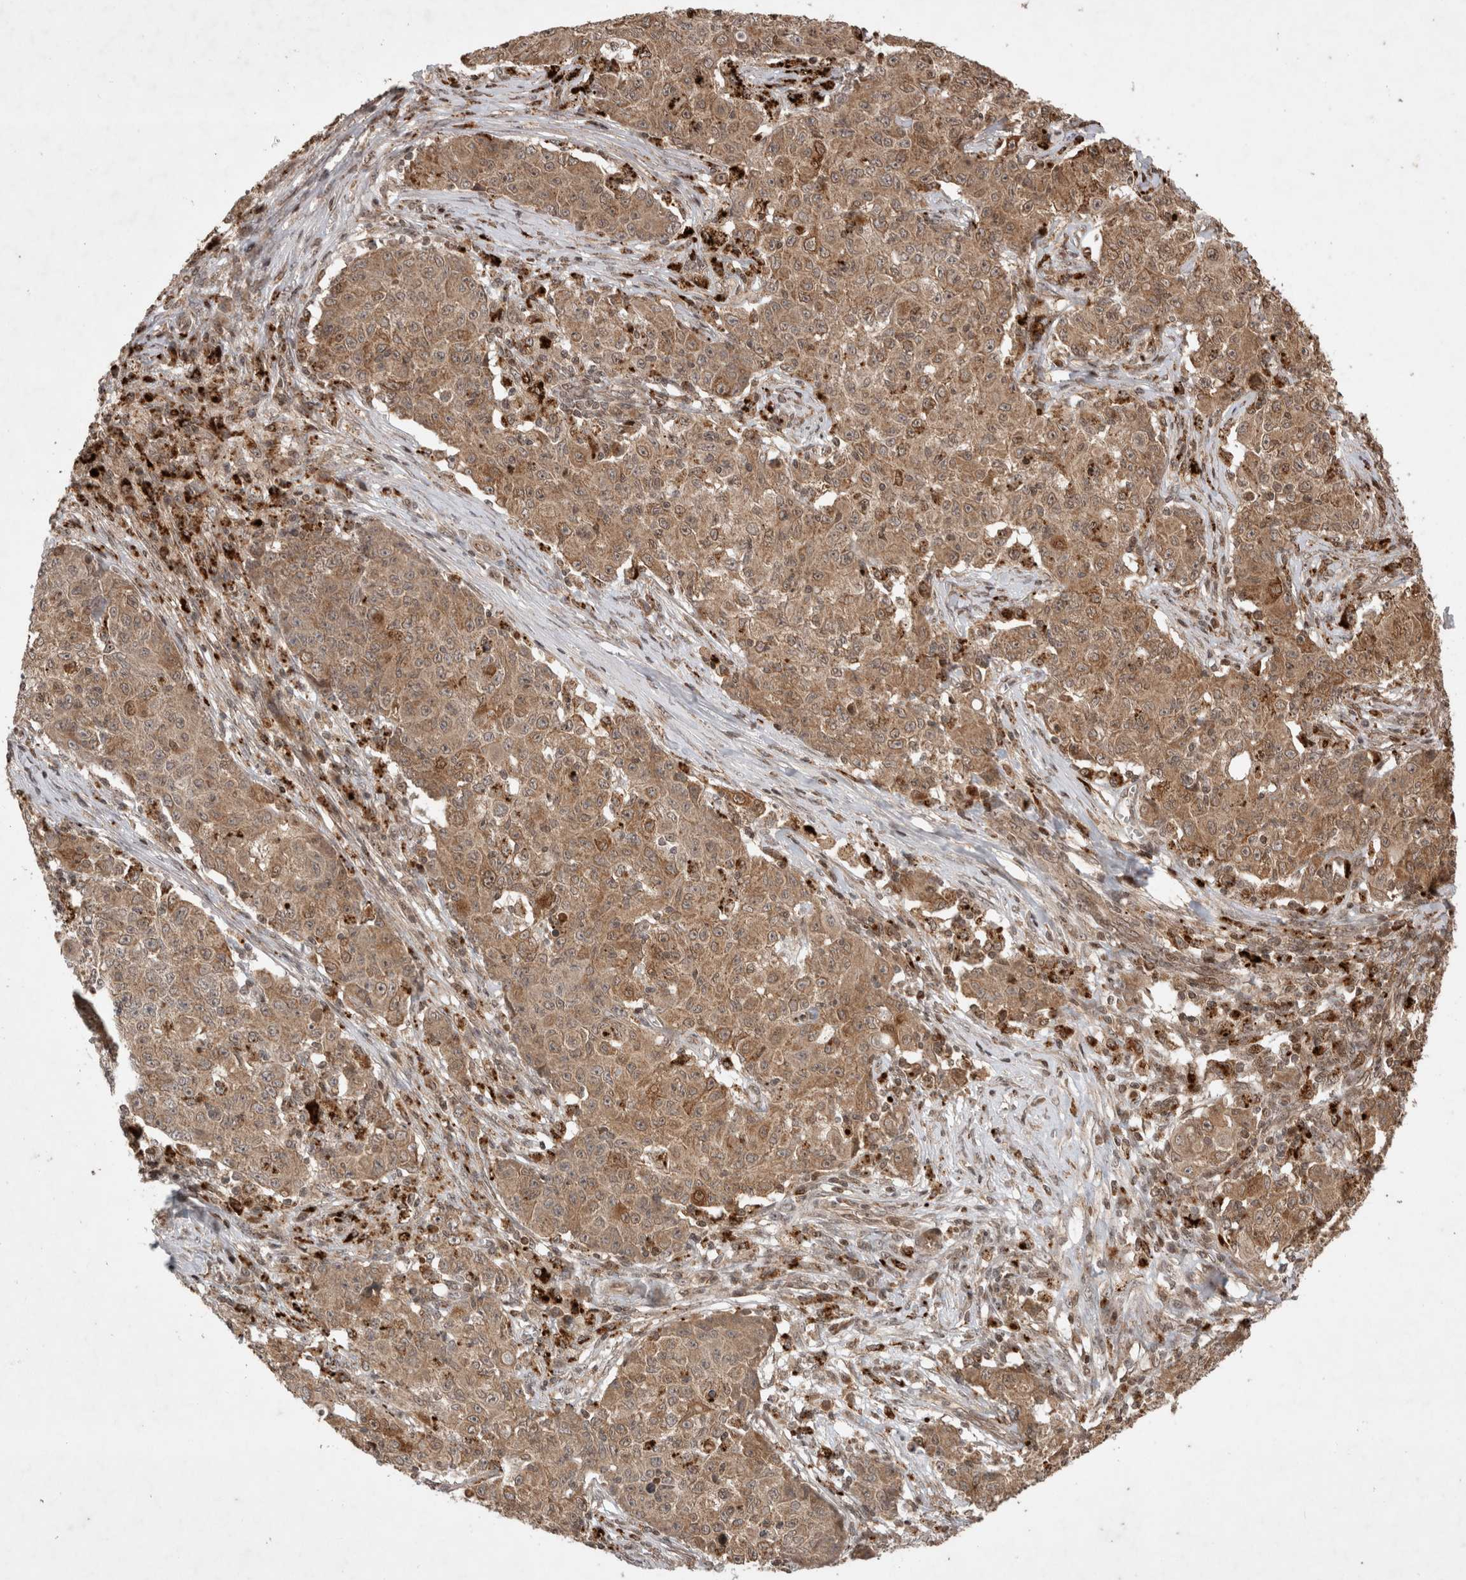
{"staining": {"intensity": "moderate", "quantity": ">75%", "location": "cytoplasmic/membranous"}, "tissue": "ovarian cancer", "cell_type": "Tumor cells", "image_type": "cancer", "snomed": [{"axis": "morphology", "description": "Carcinoma, endometroid"}, {"axis": "topography", "description": "Ovary"}], "caption": "DAB immunohistochemical staining of human ovarian cancer displays moderate cytoplasmic/membranous protein staining in approximately >75% of tumor cells. The protein of interest is shown in brown color, while the nuclei are stained blue.", "gene": "FAM221A", "patient": {"sex": "female", "age": 42}}